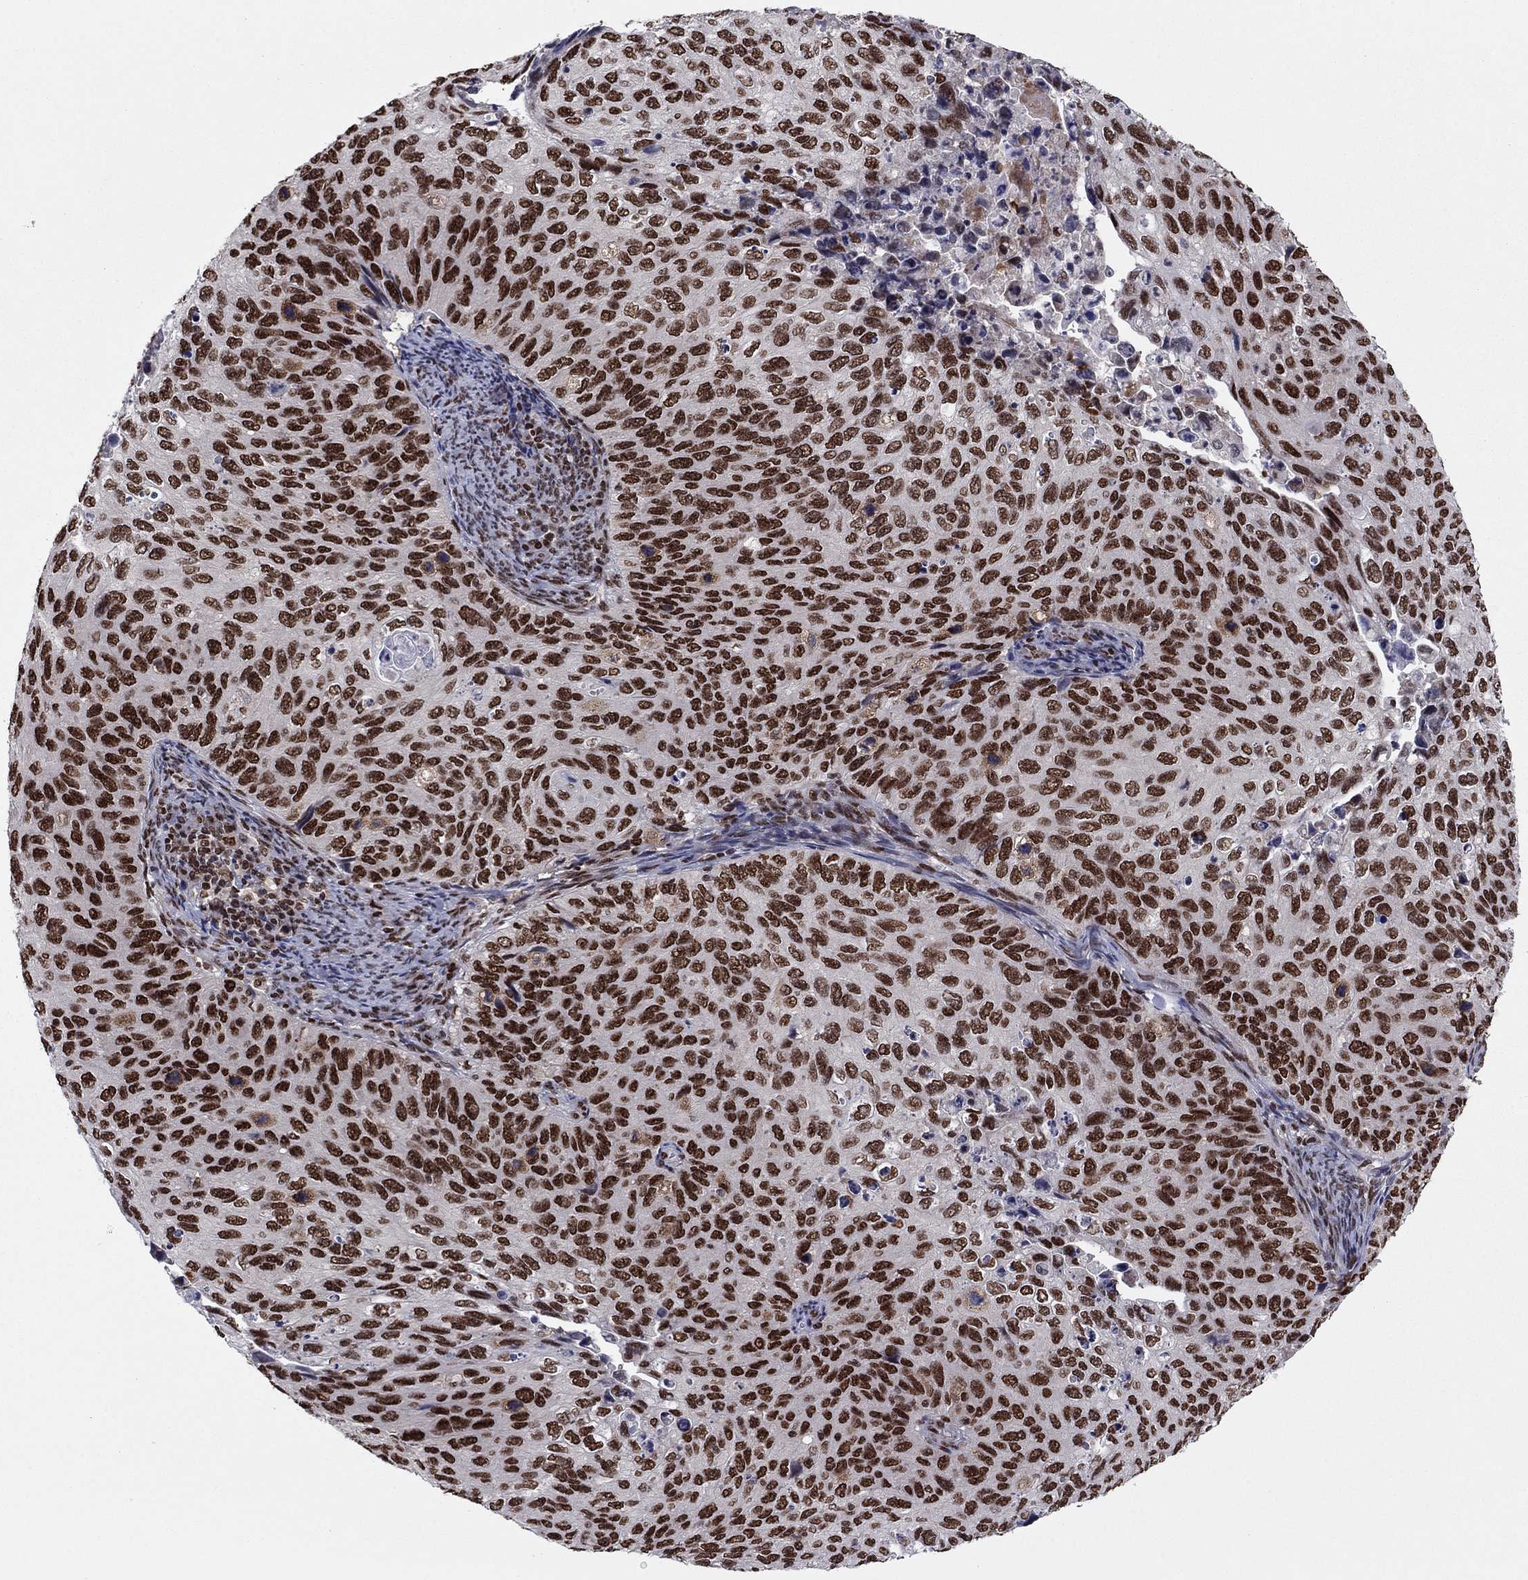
{"staining": {"intensity": "strong", "quantity": ">75%", "location": "nuclear"}, "tissue": "cervical cancer", "cell_type": "Tumor cells", "image_type": "cancer", "snomed": [{"axis": "morphology", "description": "Squamous cell carcinoma, NOS"}, {"axis": "topography", "description": "Cervix"}], "caption": "Immunohistochemistry (IHC) image of cervical cancer stained for a protein (brown), which demonstrates high levels of strong nuclear positivity in approximately >75% of tumor cells.", "gene": "USP54", "patient": {"sex": "female", "age": 70}}